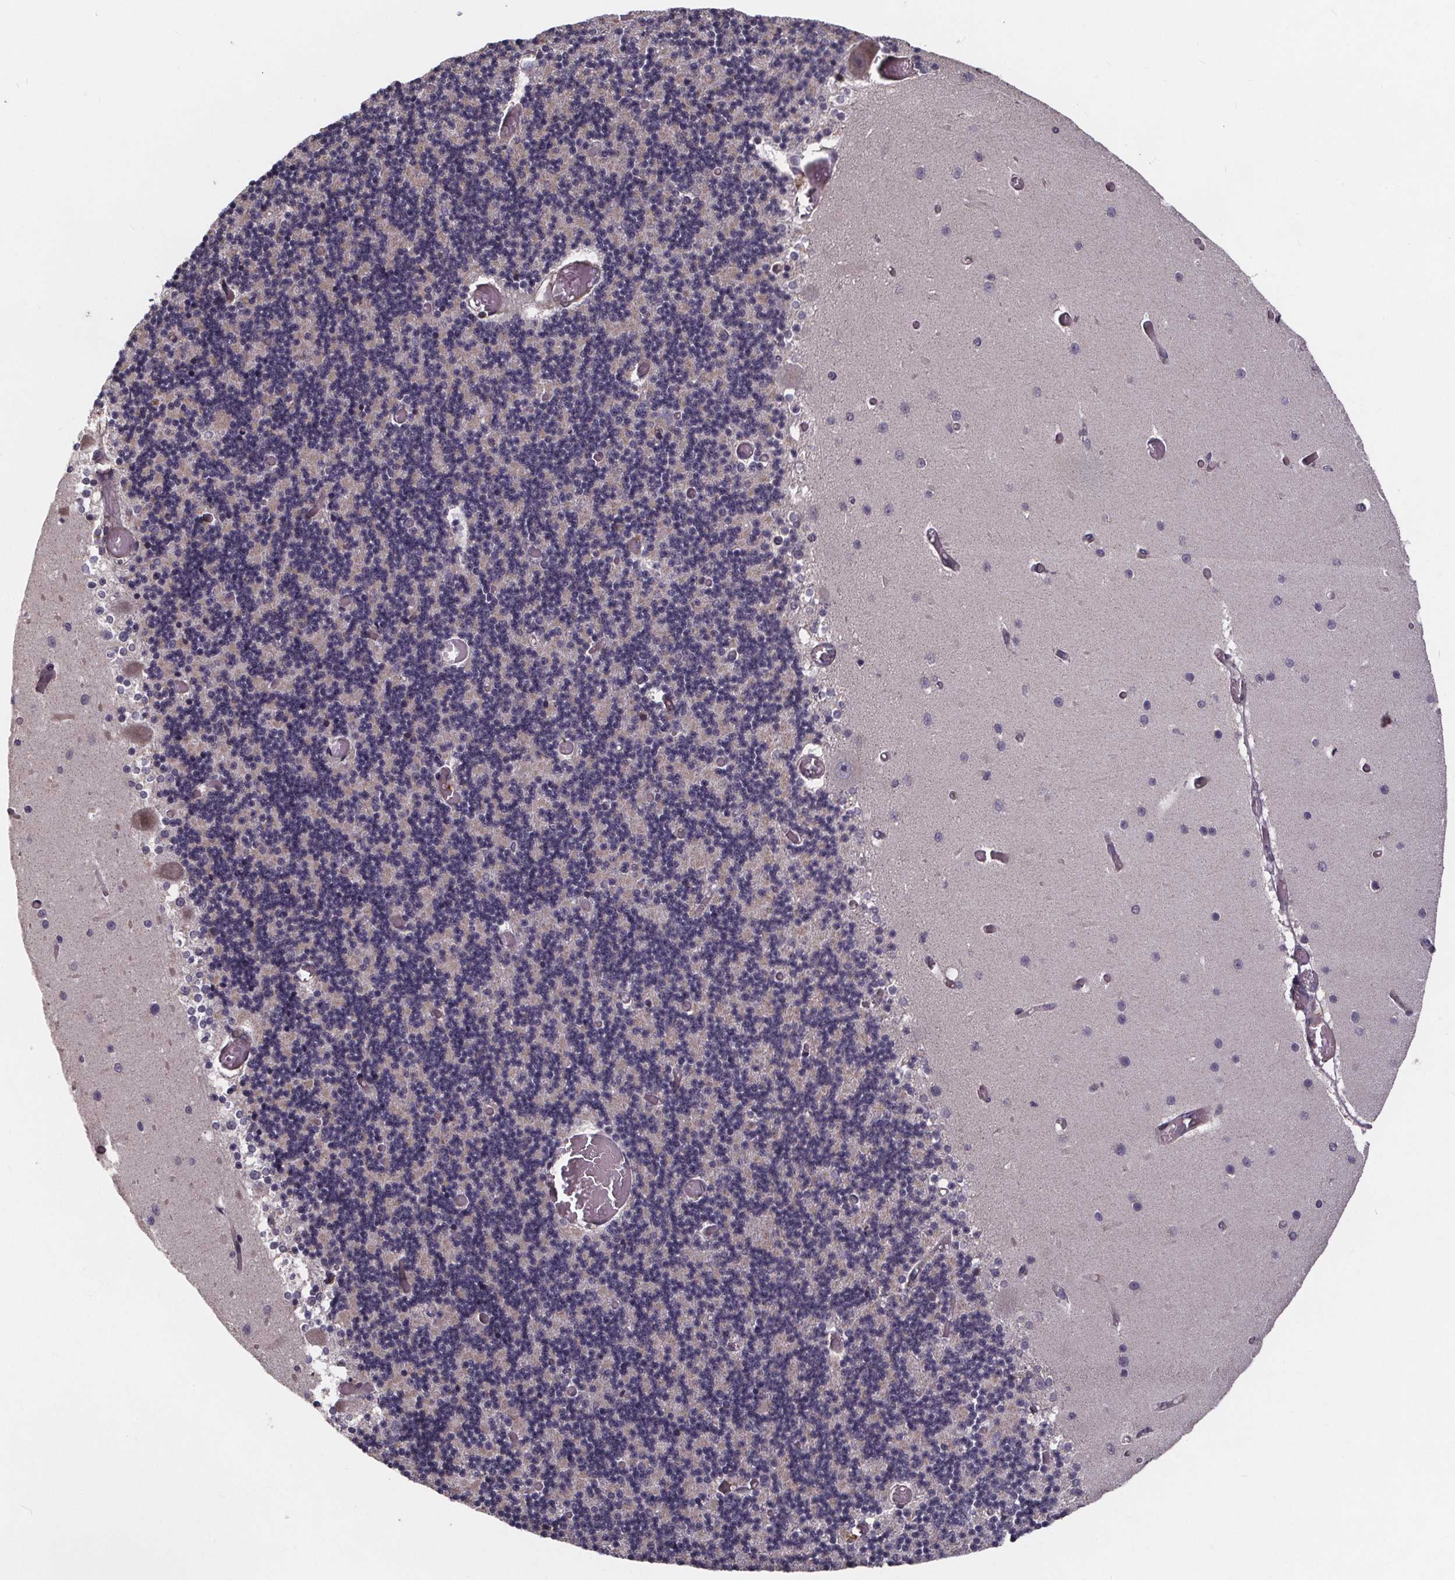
{"staining": {"intensity": "negative", "quantity": "none", "location": "none"}, "tissue": "cerebellum", "cell_type": "Cells in granular layer", "image_type": "normal", "snomed": [{"axis": "morphology", "description": "Normal tissue, NOS"}, {"axis": "topography", "description": "Cerebellum"}], "caption": "Immunohistochemical staining of normal human cerebellum demonstrates no significant staining in cells in granular layer.", "gene": "YME1L1", "patient": {"sex": "female", "age": 28}}